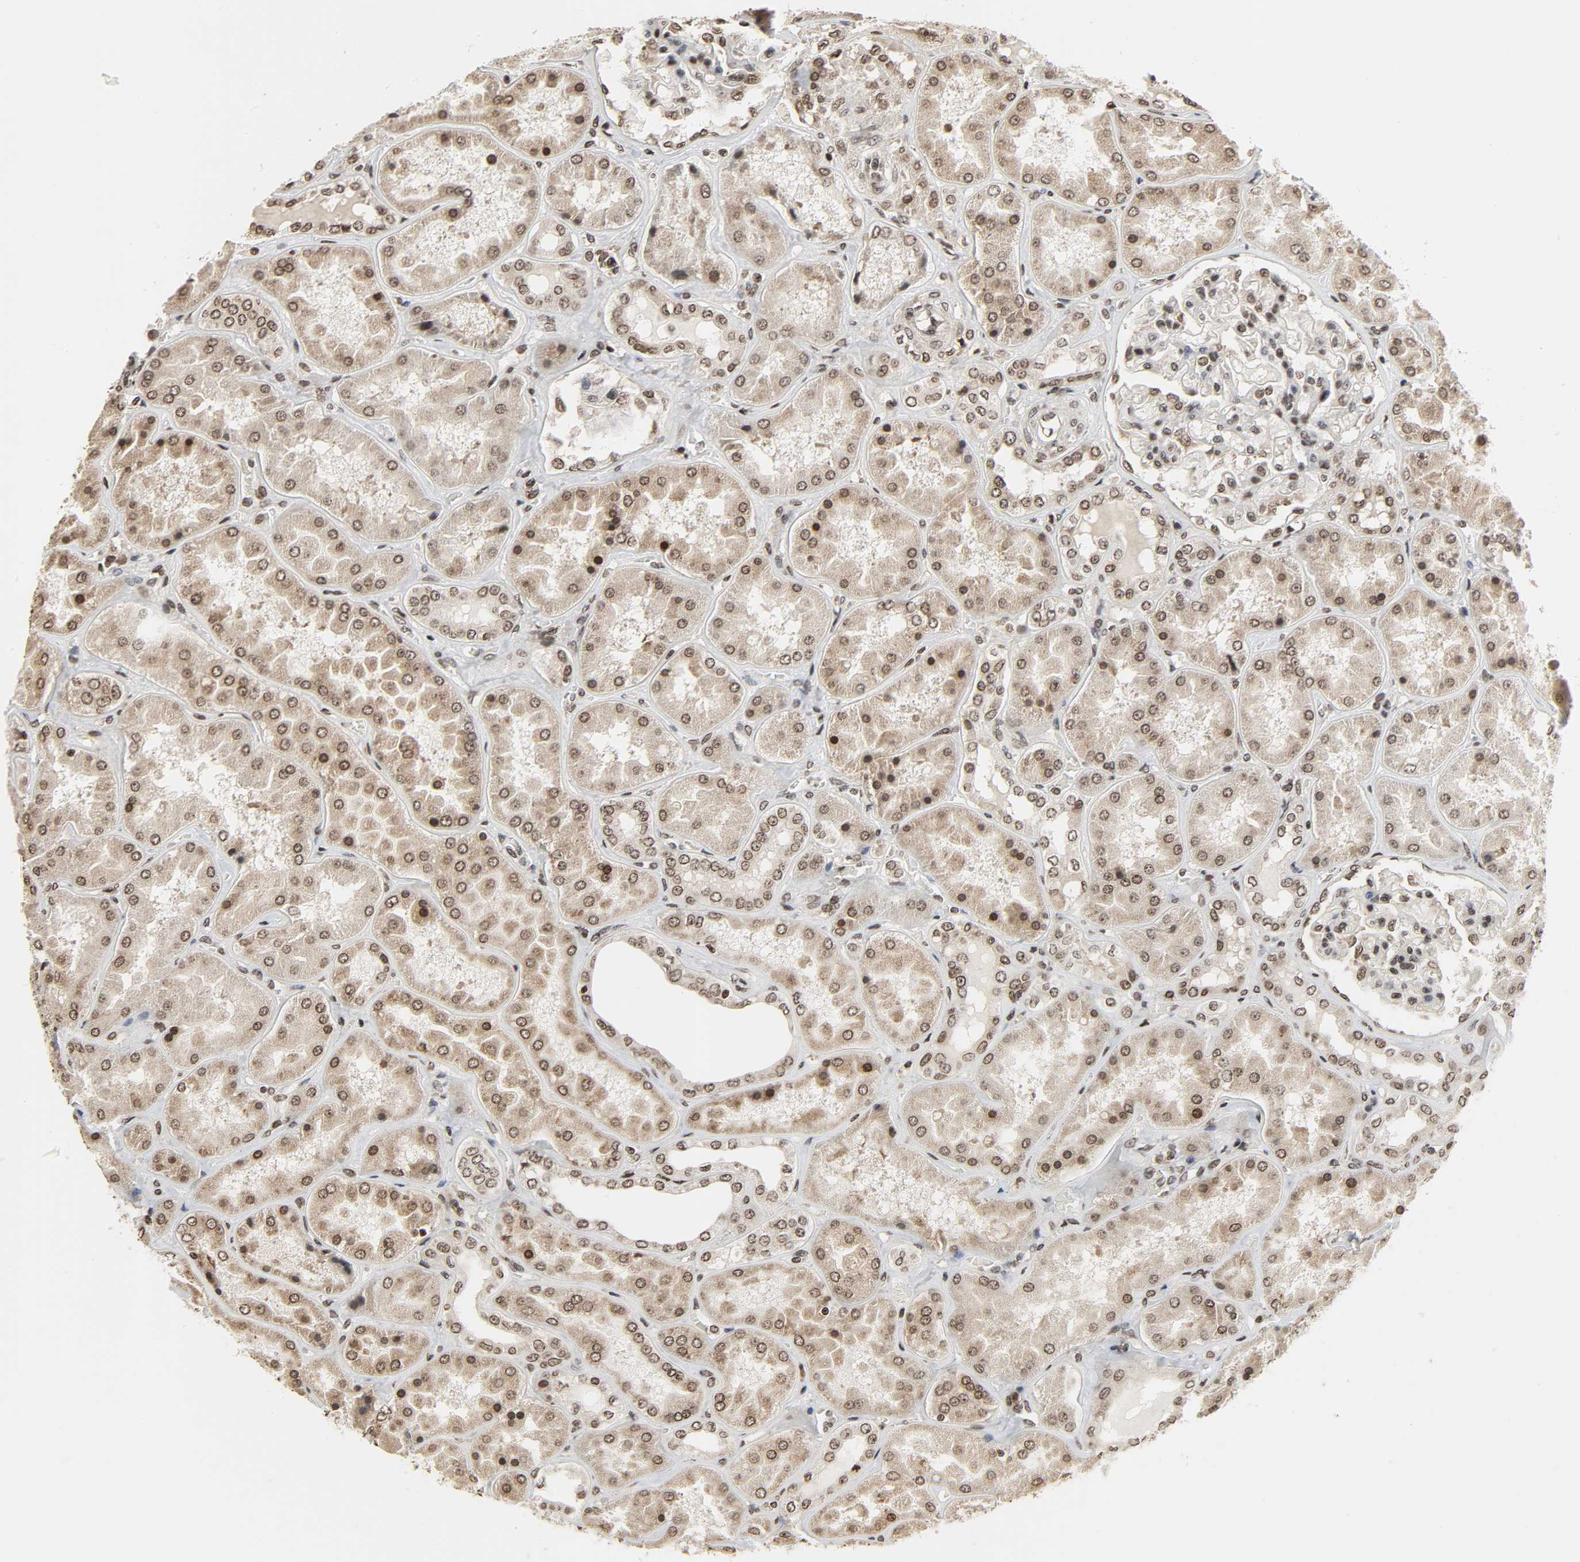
{"staining": {"intensity": "moderate", "quantity": "25%-75%", "location": "nuclear"}, "tissue": "kidney", "cell_type": "Cells in glomeruli", "image_type": "normal", "snomed": [{"axis": "morphology", "description": "Normal tissue, NOS"}, {"axis": "topography", "description": "Kidney"}], "caption": "Kidney stained with a protein marker displays moderate staining in cells in glomeruli.", "gene": "XRCC1", "patient": {"sex": "female", "age": 56}}